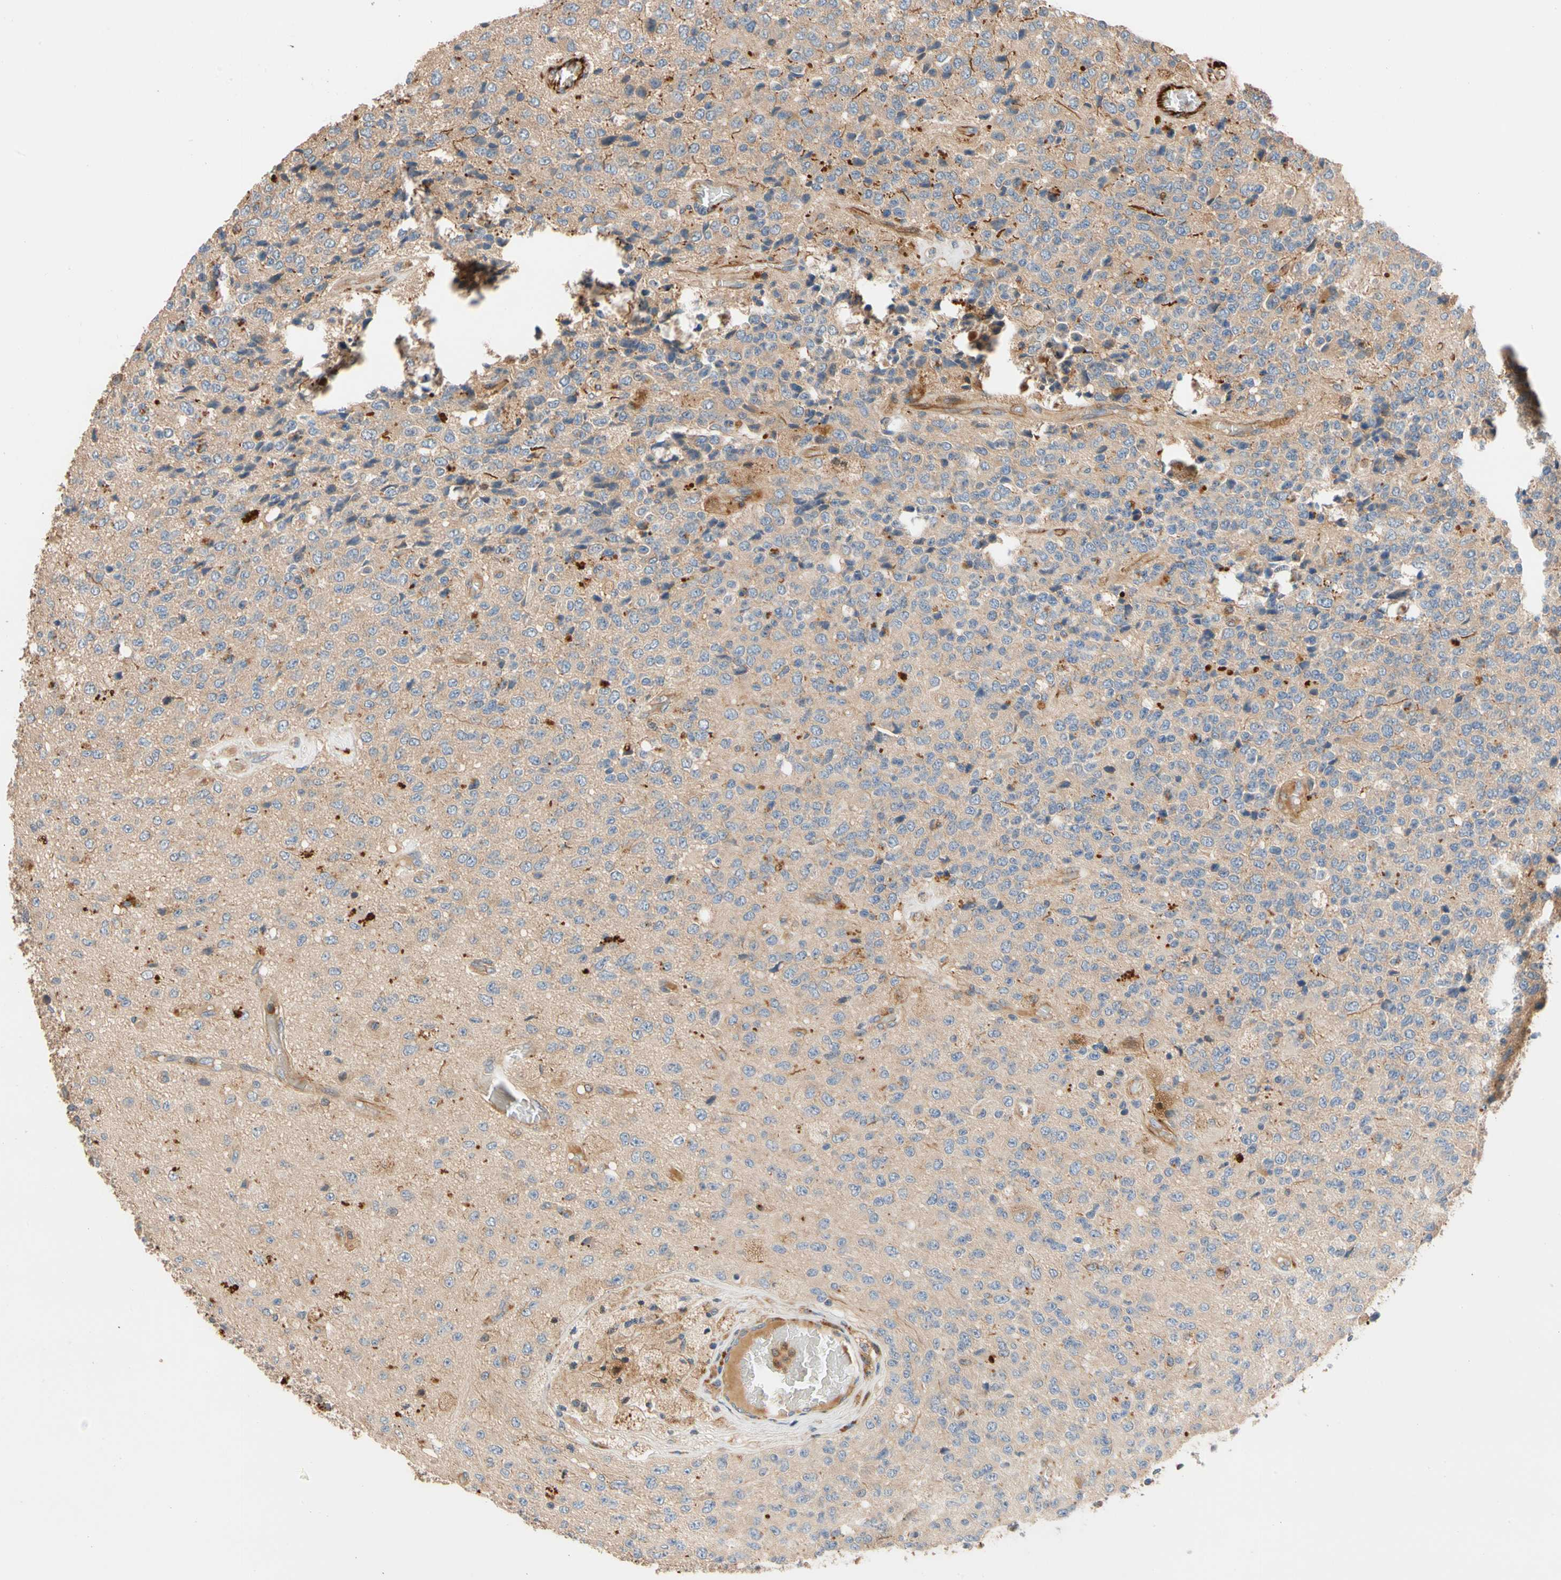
{"staining": {"intensity": "moderate", "quantity": "25%-75%", "location": "cytoplasmic/membranous"}, "tissue": "glioma", "cell_type": "Tumor cells", "image_type": "cancer", "snomed": [{"axis": "morphology", "description": "Glioma, malignant, High grade"}, {"axis": "topography", "description": "pancreas cauda"}], "caption": "Moderate cytoplasmic/membranous expression is identified in approximately 25%-75% of tumor cells in glioma. (DAB = brown stain, brightfield microscopy at high magnification).", "gene": "FGD6", "patient": {"sex": "male", "age": 60}}